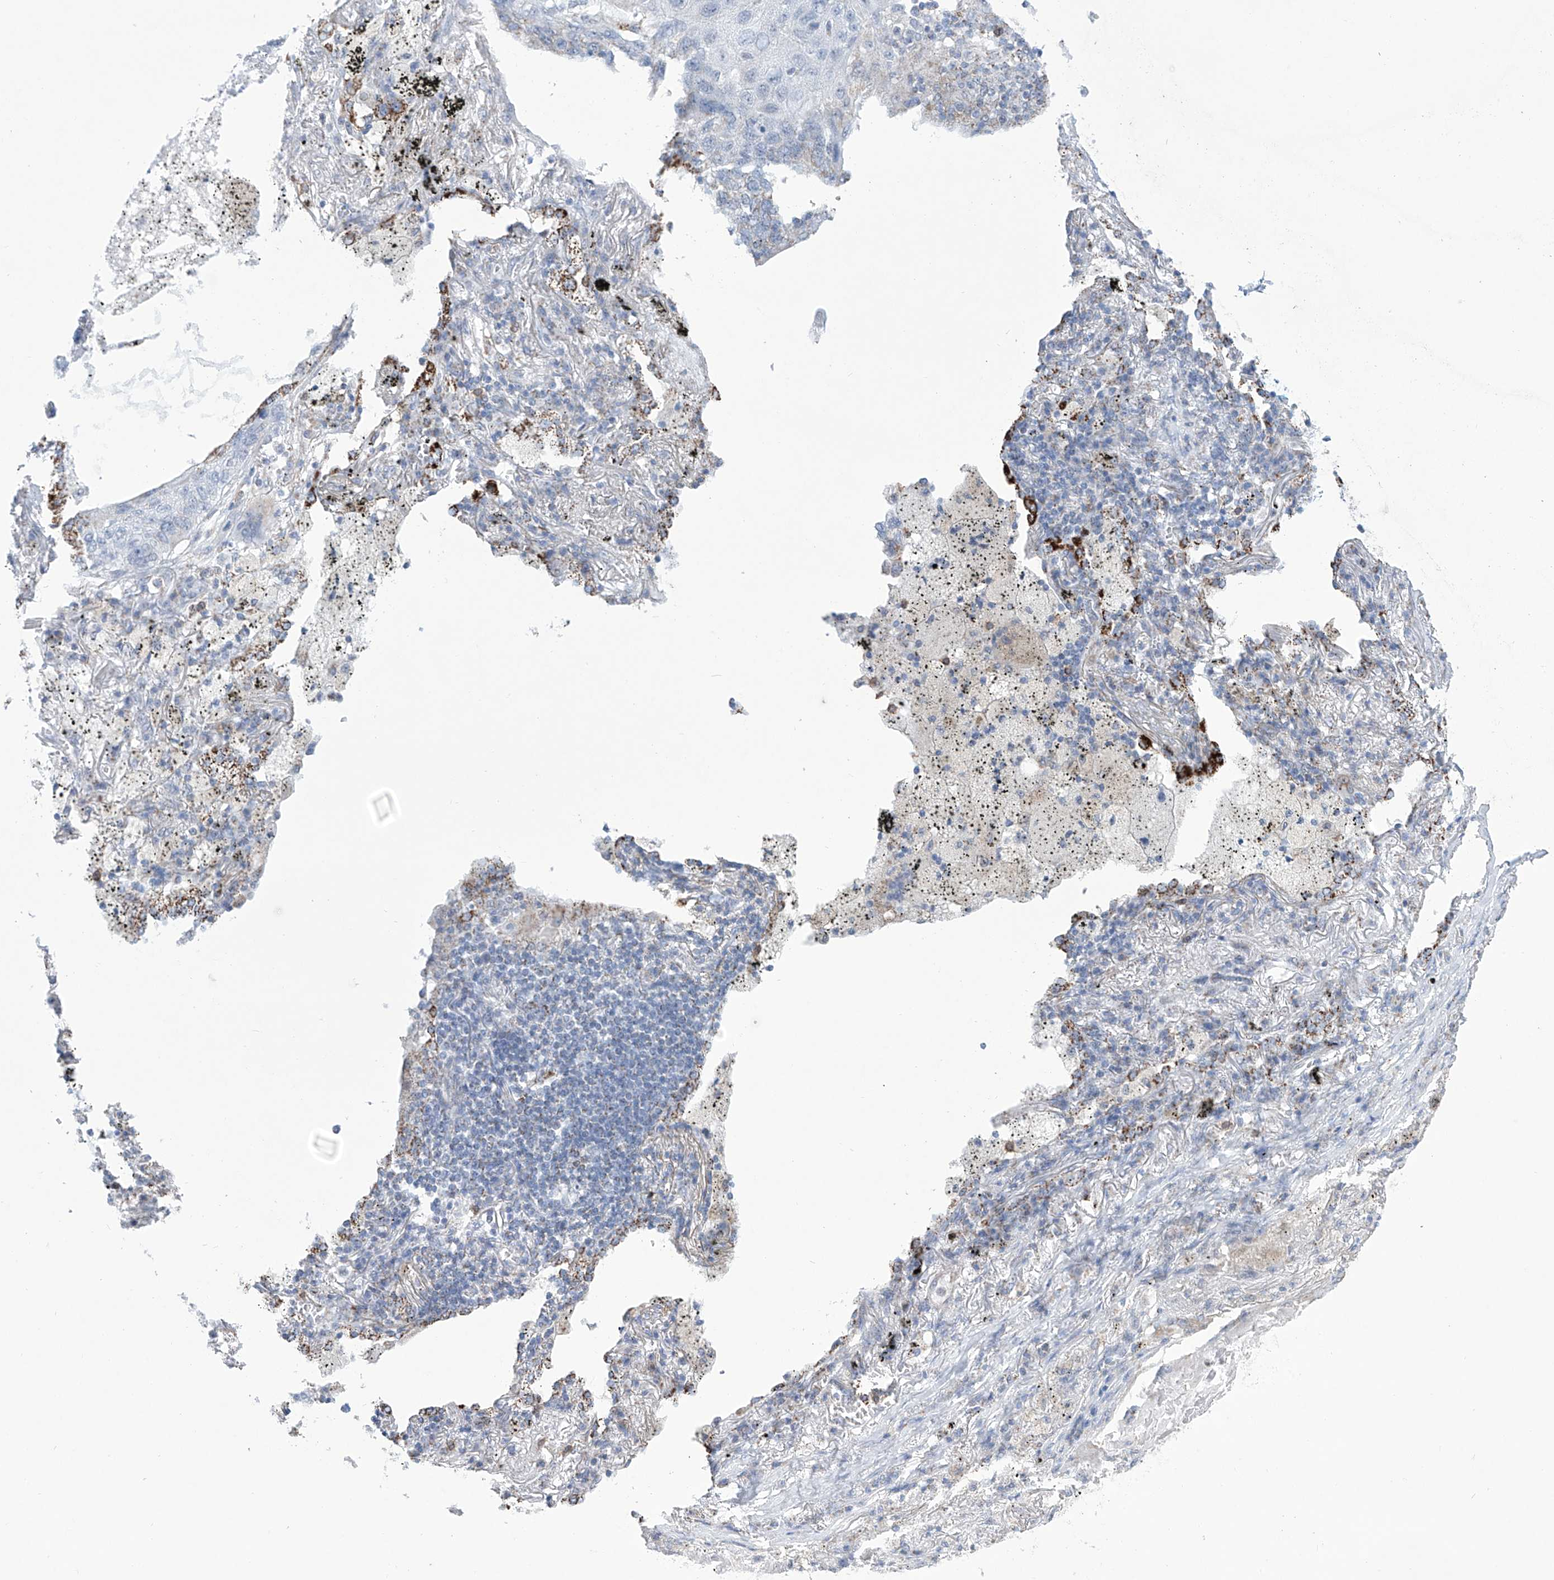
{"staining": {"intensity": "negative", "quantity": "none", "location": "none"}, "tissue": "lung cancer", "cell_type": "Tumor cells", "image_type": "cancer", "snomed": [{"axis": "morphology", "description": "Squamous cell carcinoma, NOS"}, {"axis": "topography", "description": "Lung"}], "caption": "DAB (3,3'-diaminobenzidine) immunohistochemical staining of human squamous cell carcinoma (lung) displays no significant expression in tumor cells.", "gene": "ALDH6A1", "patient": {"sex": "female", "age": 63}}